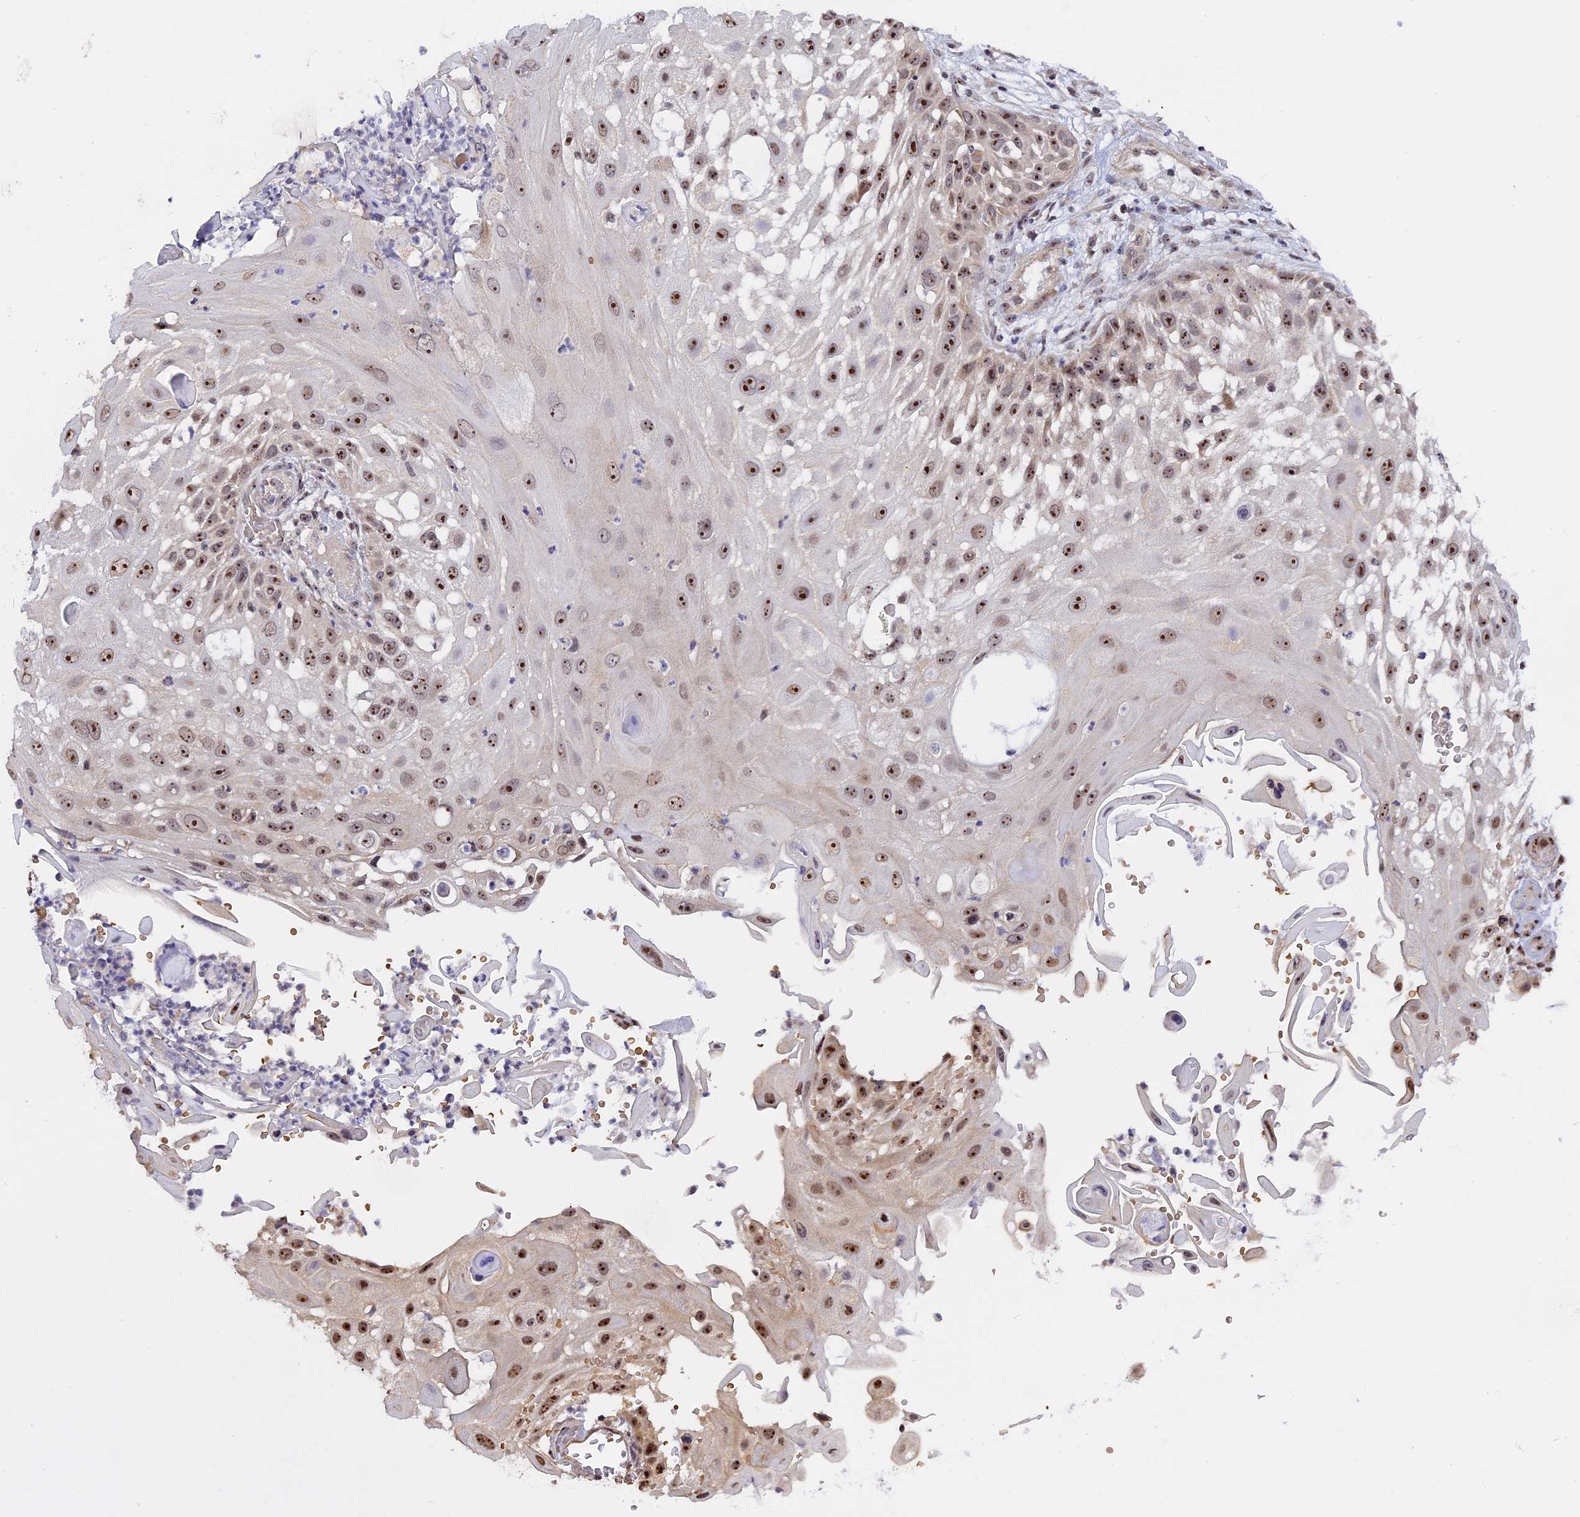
{"staining": {"intensity": "moderate", "quantity": ">75%", "location": "nuclear"}, "tissue": "skin cancer", "cell_type": "Tumor cells", "image_type": "cancer", "snomed": [{"axis": "morphology", "description": "Squamous cell carcinoma, NOS"}, {"axis": "topography", "description": "Skin"}], "caption": "DAB (3,3'-diaminobenzidine) immunohistochemical staining of squamous cell carcinoma (skin) exhibits moderate nuclear protein expression in approximately >75% of tumor cells.", "gene": "MGA", "patient": {"sex": "female", "age": 44}}